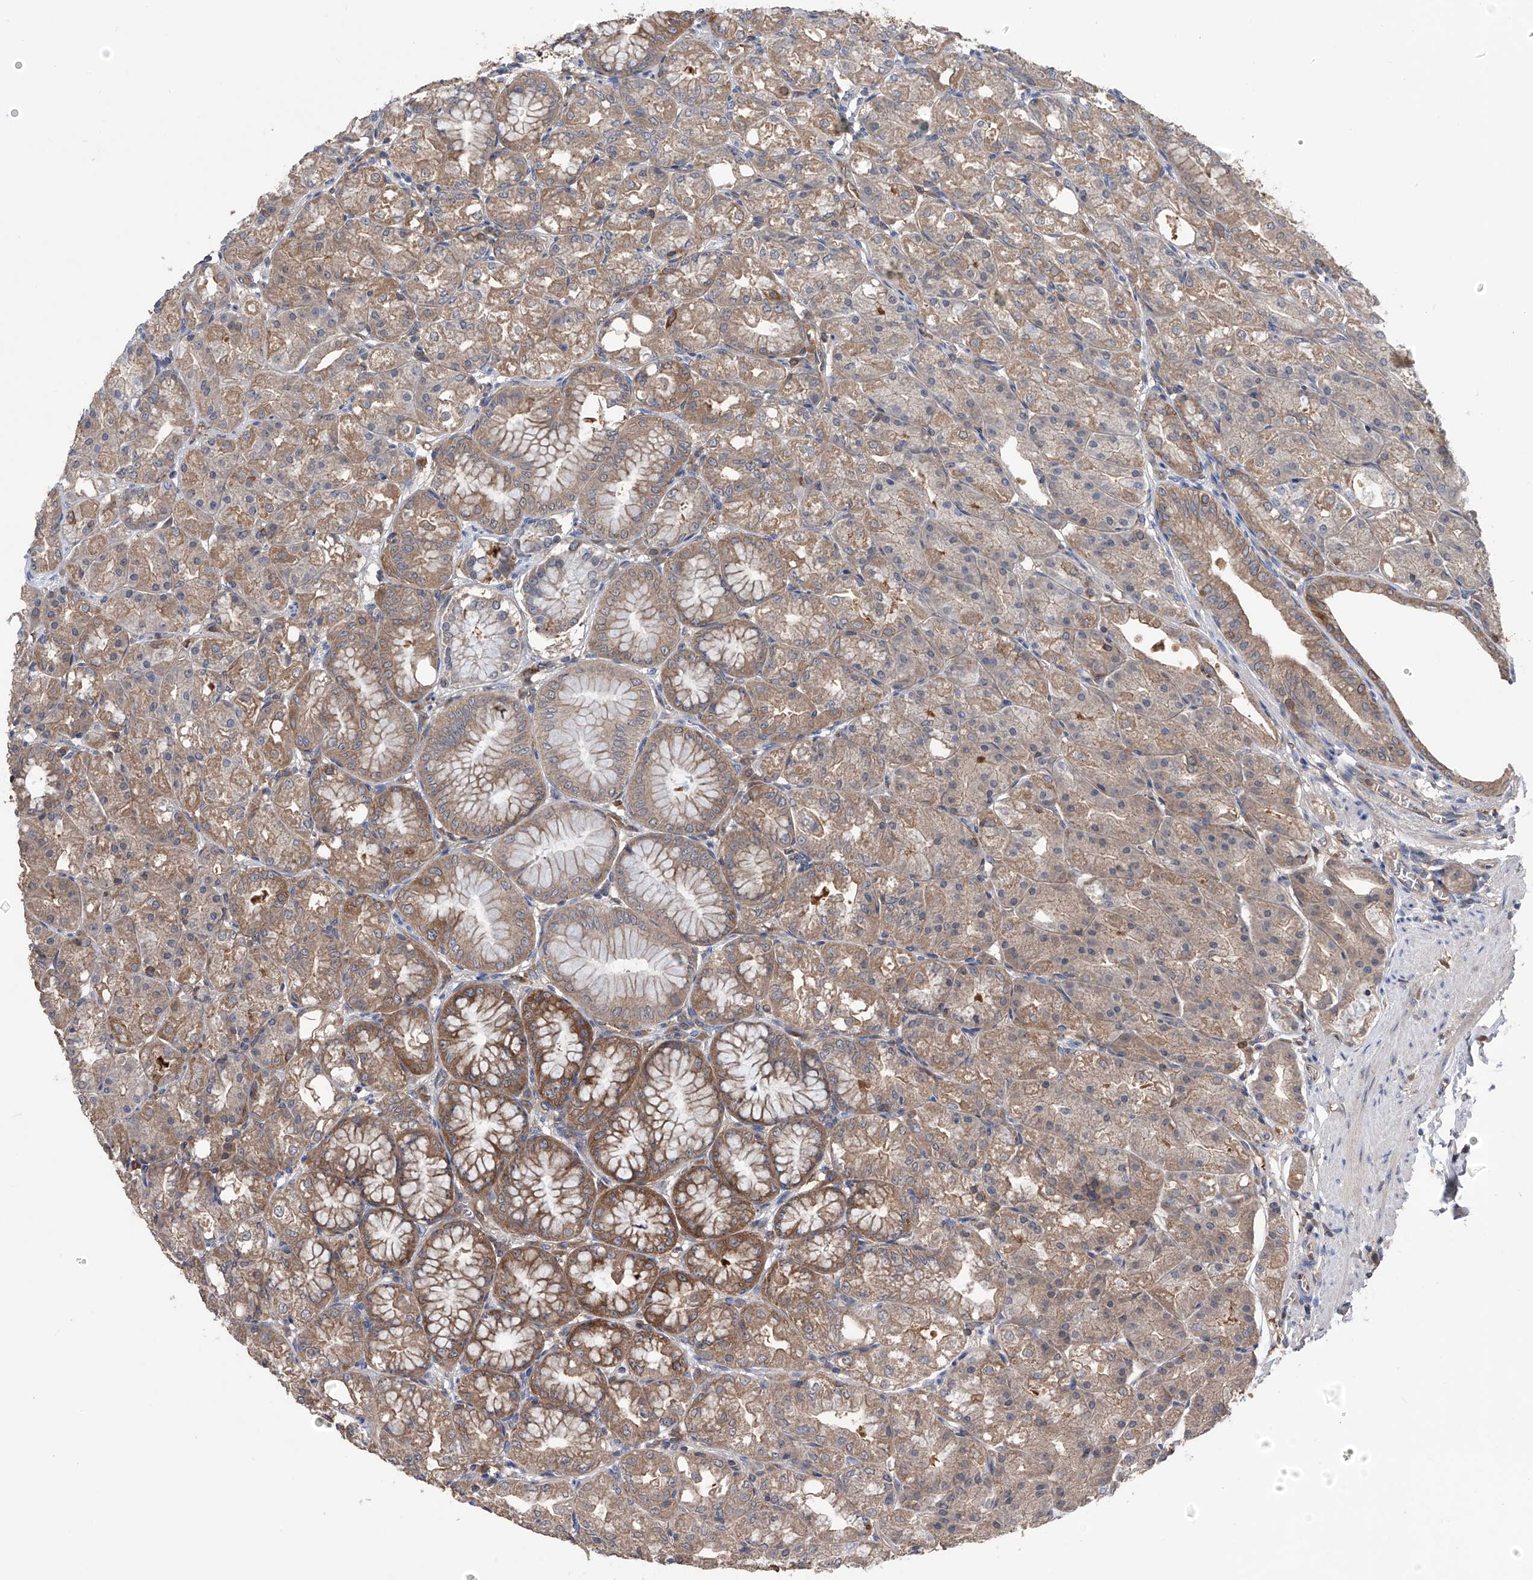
{"staining": {"intensity": "strong", "quantity": "25%-75%", "location": "cytoplasmic/membranous"}, "tissue": "stomach", "cell_type": "Glandular cells", "image_type": "normal", "snomed": [{"axis": "morphology", "description": "Normal tissue, NOS"}, {"axis": "topography", "description": "Stomach, lower"}], "caption": "Protein analysis of benign stomach demonstrates strong cytoplasmic/membranous positivity in about 25%-75% of glandular cells.", "gene": "NUDT17", "patient": {"sex": "male", "age": 71}}